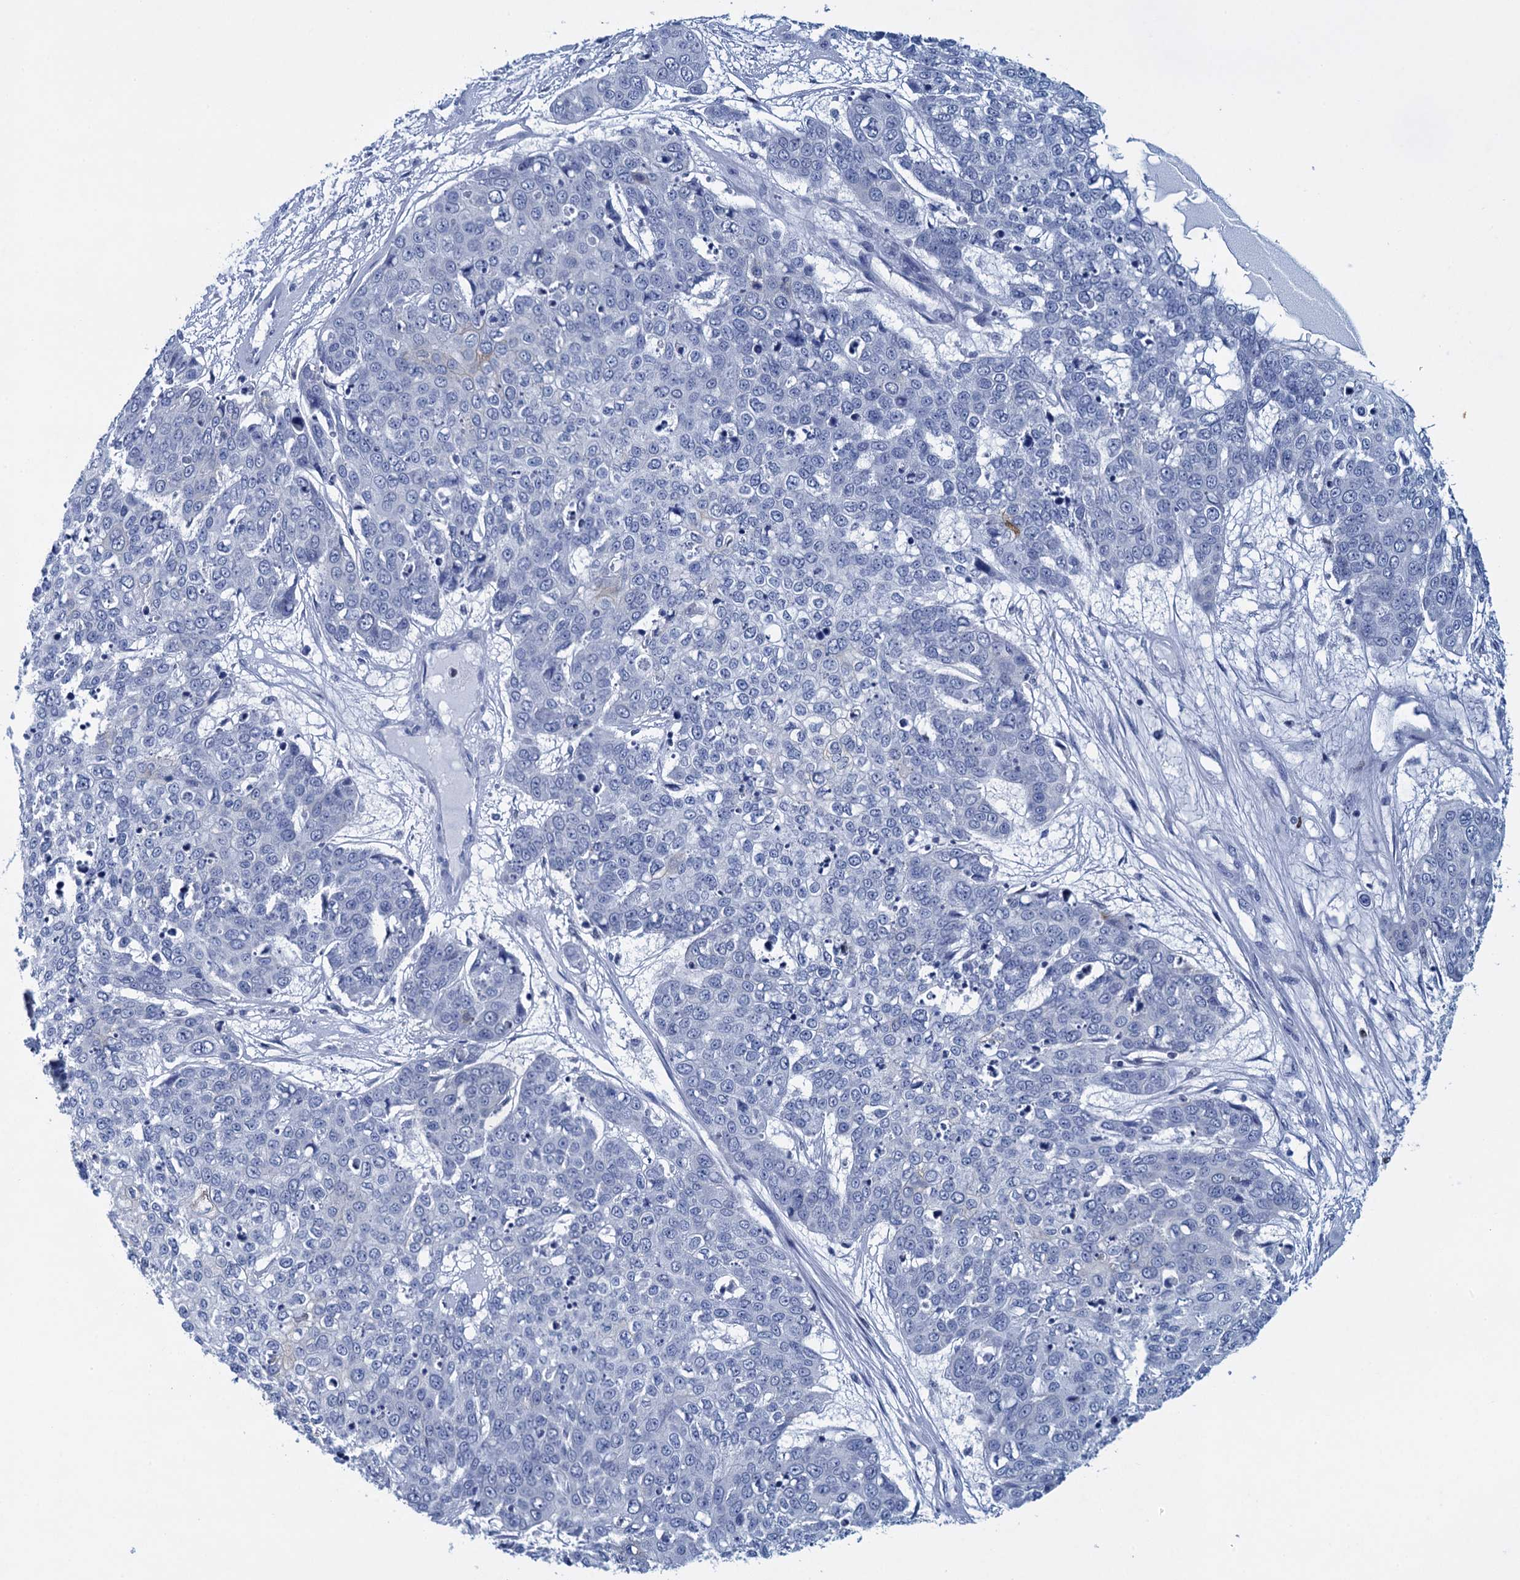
{"staining": {"intensity": "negative", "quantity": "none", "location": "none"}, "tissue": "skin cancer", "cell_type": "Tumor cells", "image_type": "cancer", "snomed": [{"axis": "morphology", "description": "Squamous cell carcinoma, NOS"}, {"axis": "topography", "description": "Skin"}], "caption": "This is a photomicrograph of immunohistochemistry (IHC) staining of skin squamous cell carcinoma, which shows no expression in tumor cells.", "gene": "RHCG", "patient": {"sex": "male", "age": 71}}